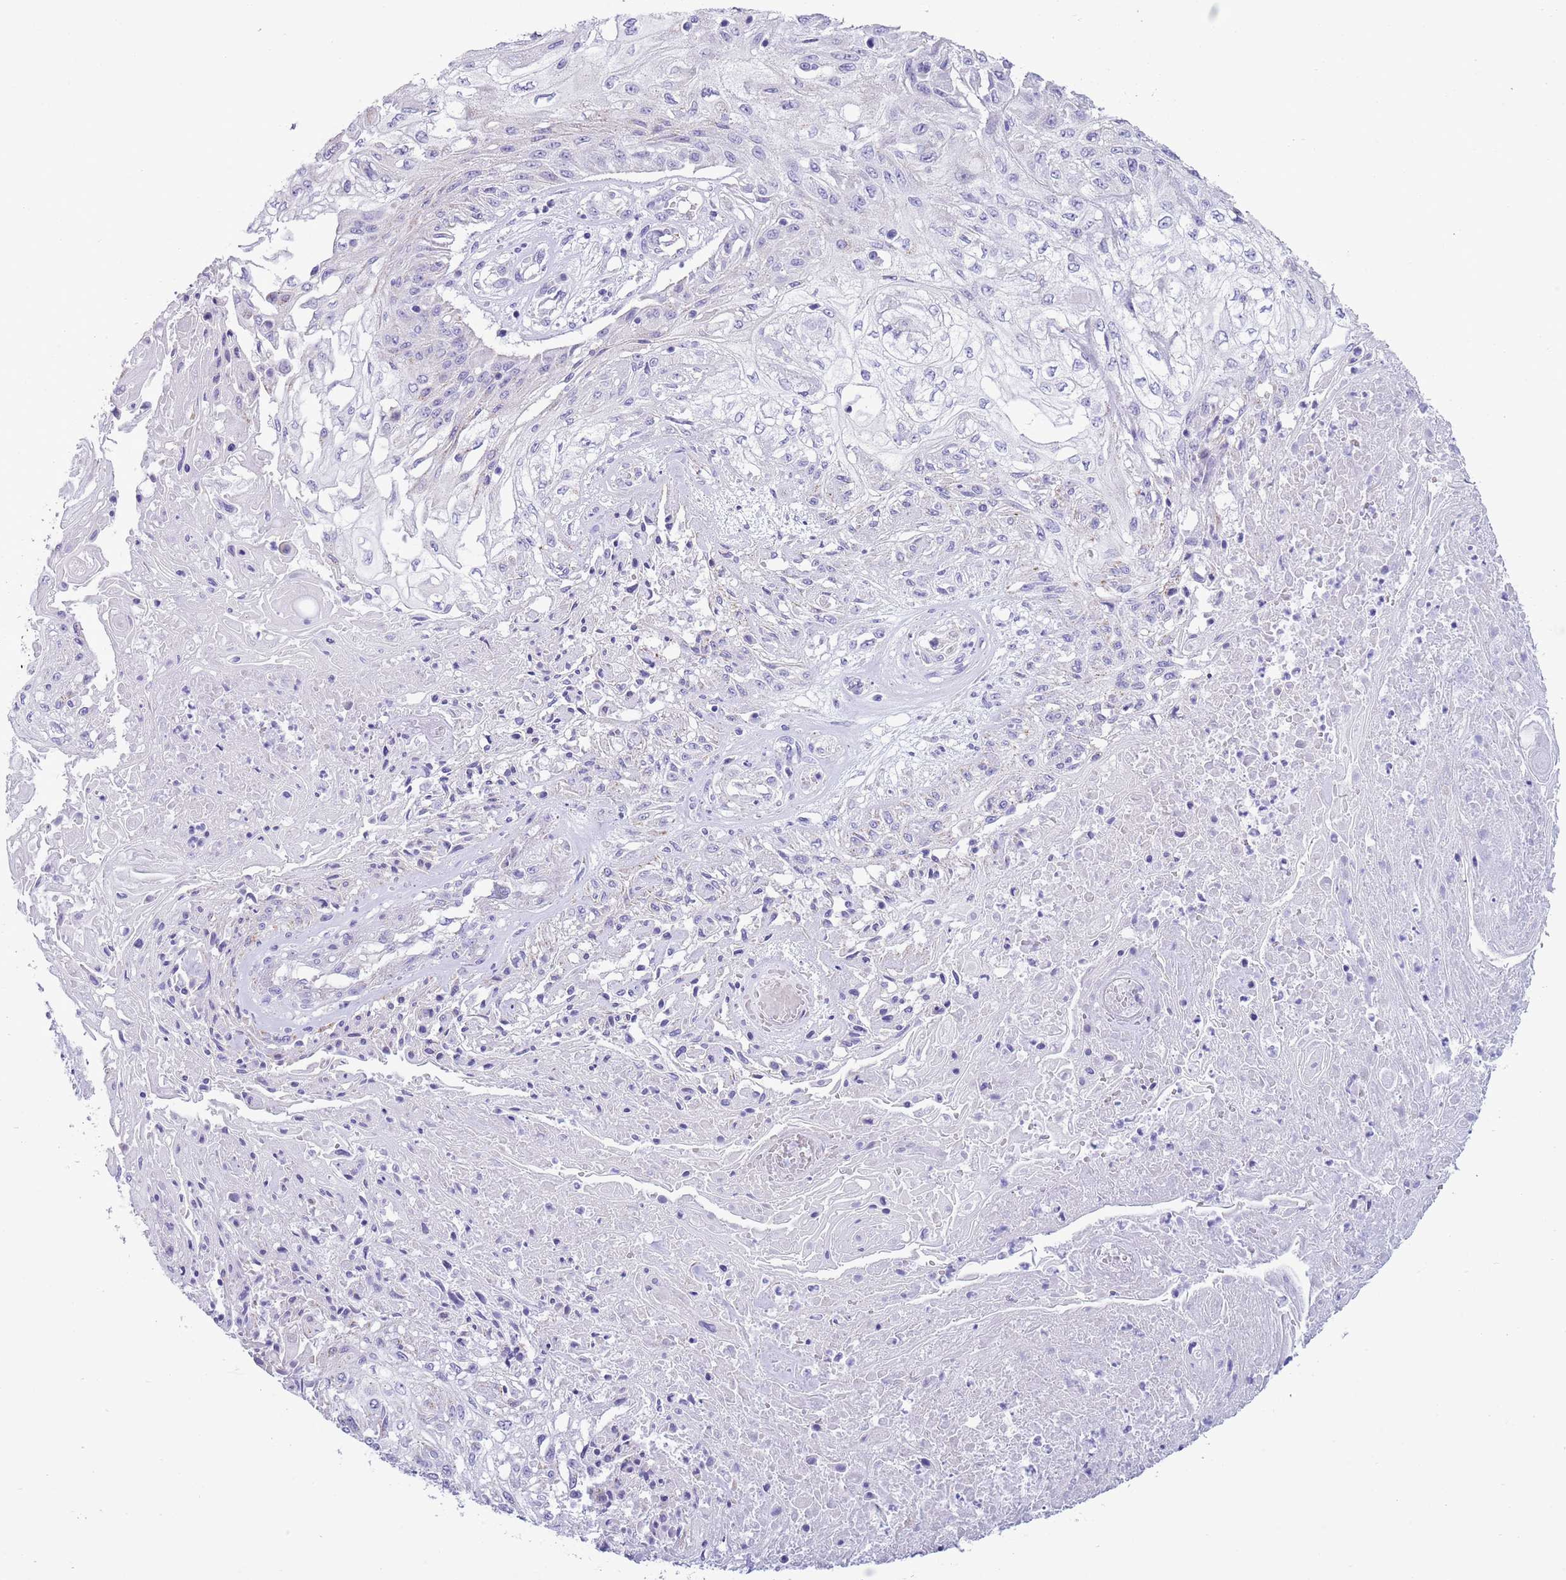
{"staining": {"intensity": "negative", "quantity": "none", "location": "none"}, "tissue": "skin cancer", "cell_type": "Tumor cells", "image_type": "cancer", "snomed": [{"axis": "morphology", "description": "Squamous cell carcinoma, NOS"}, {"axis": "morphology", "description": "Squamous cell carcinoma, metastatic, NOS"}, {"axis": "topography", "description": "Skin"}, {"axis": "topography", "description": "Lymph node"}], "caption": "Immunohistochemical staining of human squamous cell carcinoma (skin) exhibits no significant positivity in tumor cells.", "gene": "MOCOS", "patient": {"sex": "male", "age": 75}}